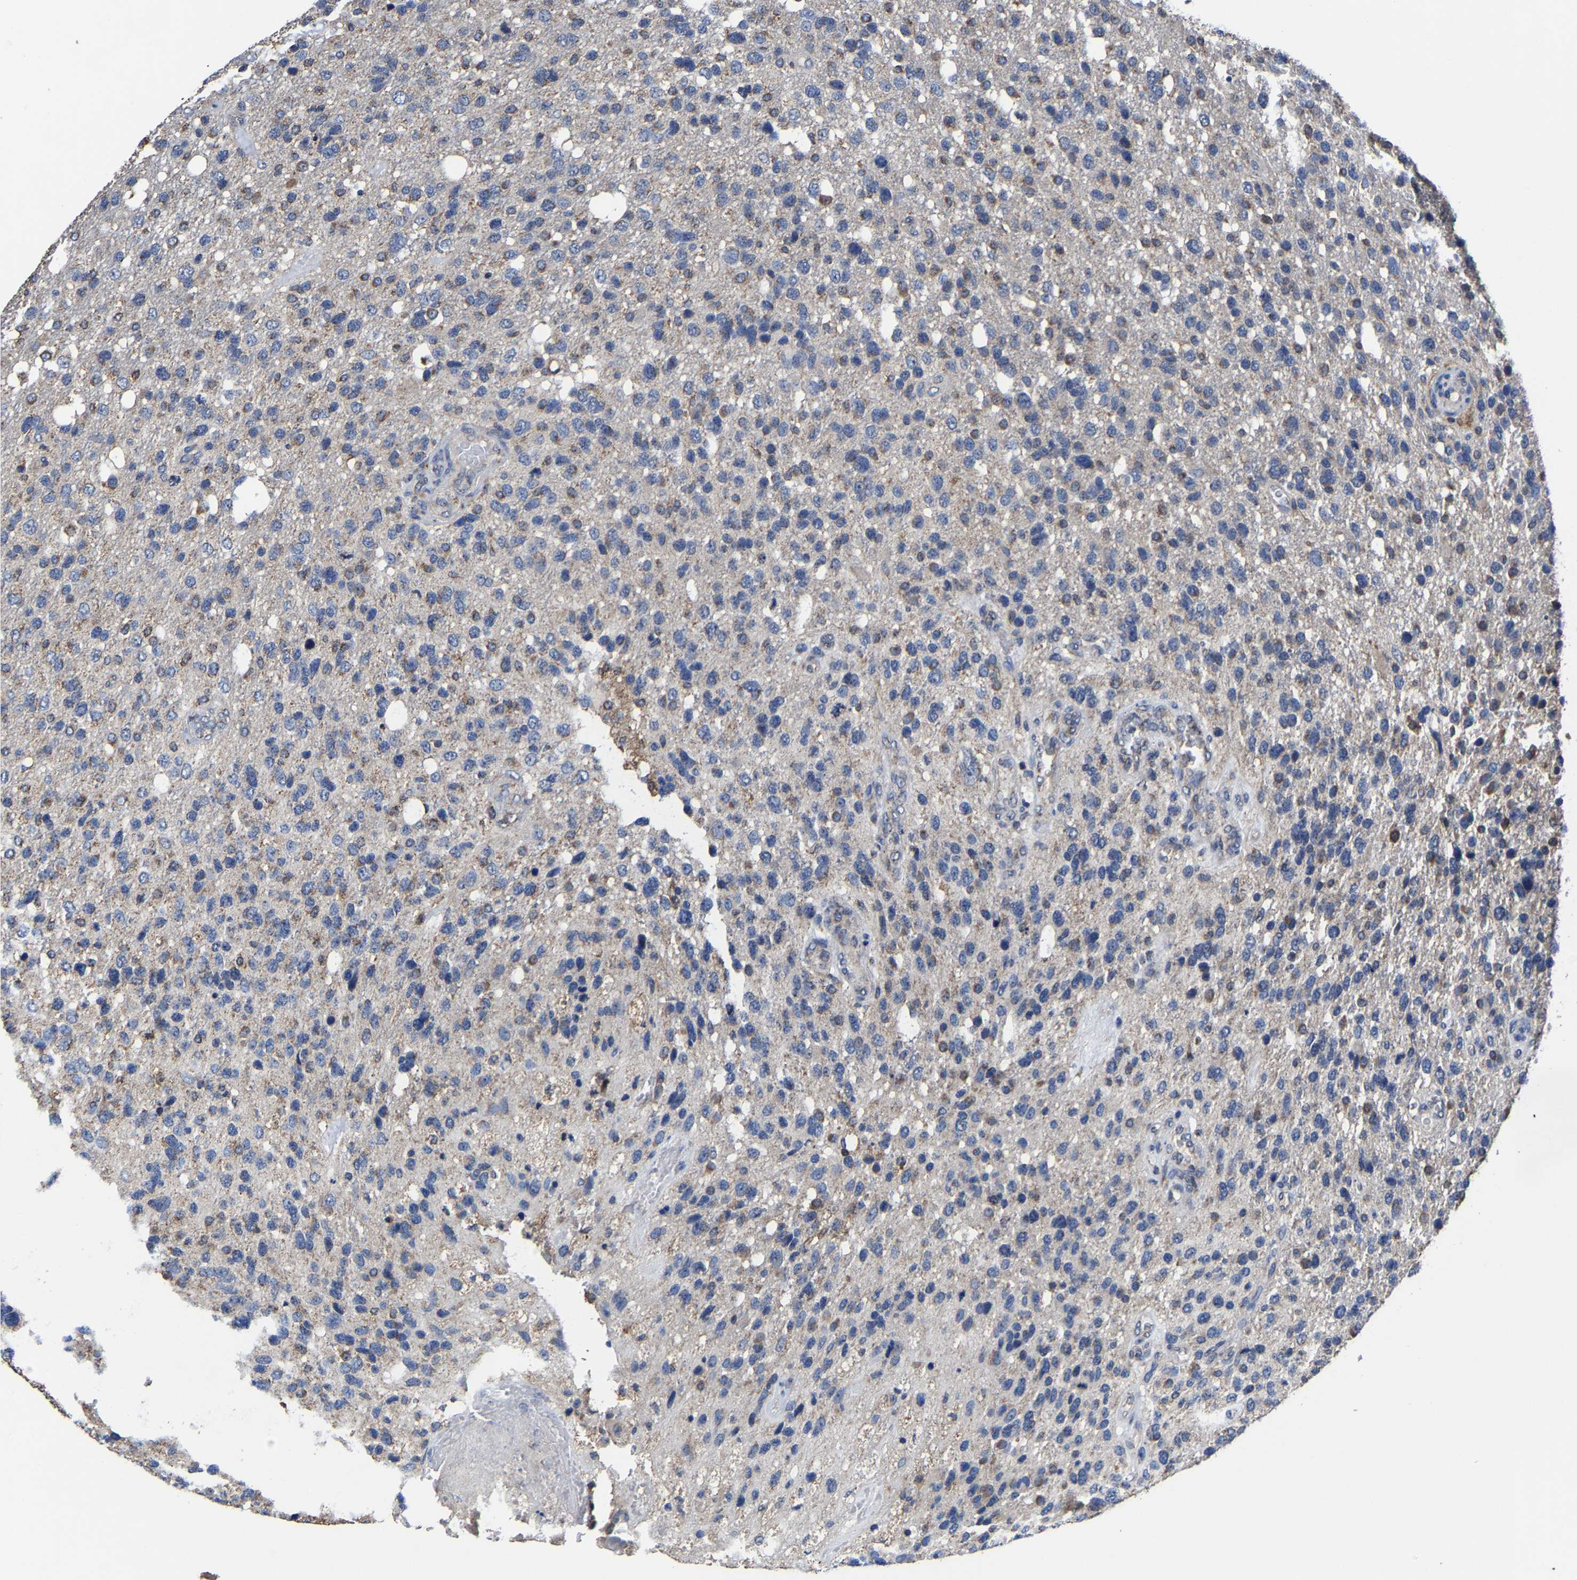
{"staining": {"intensity": "moderate", "quantity": "<25%", "location": "cytoplasmic/membranous"}, "tissue": "glioma", "cell_type": "Tumor cells", "image_type": "cancer", "snomed": [{"axis": "morphology", "description": "Glioma, malignant, High grade"}, {"axis": "topography", "description": "Brain"}], "caption": "Glioma stained with a brown dye exhibits moderate cytoplasmic/membranous positive expression in approximately <25% of tumor cells.", "gene": "ZCCHC7", "patient": {"sex": "female", "age": 58}}